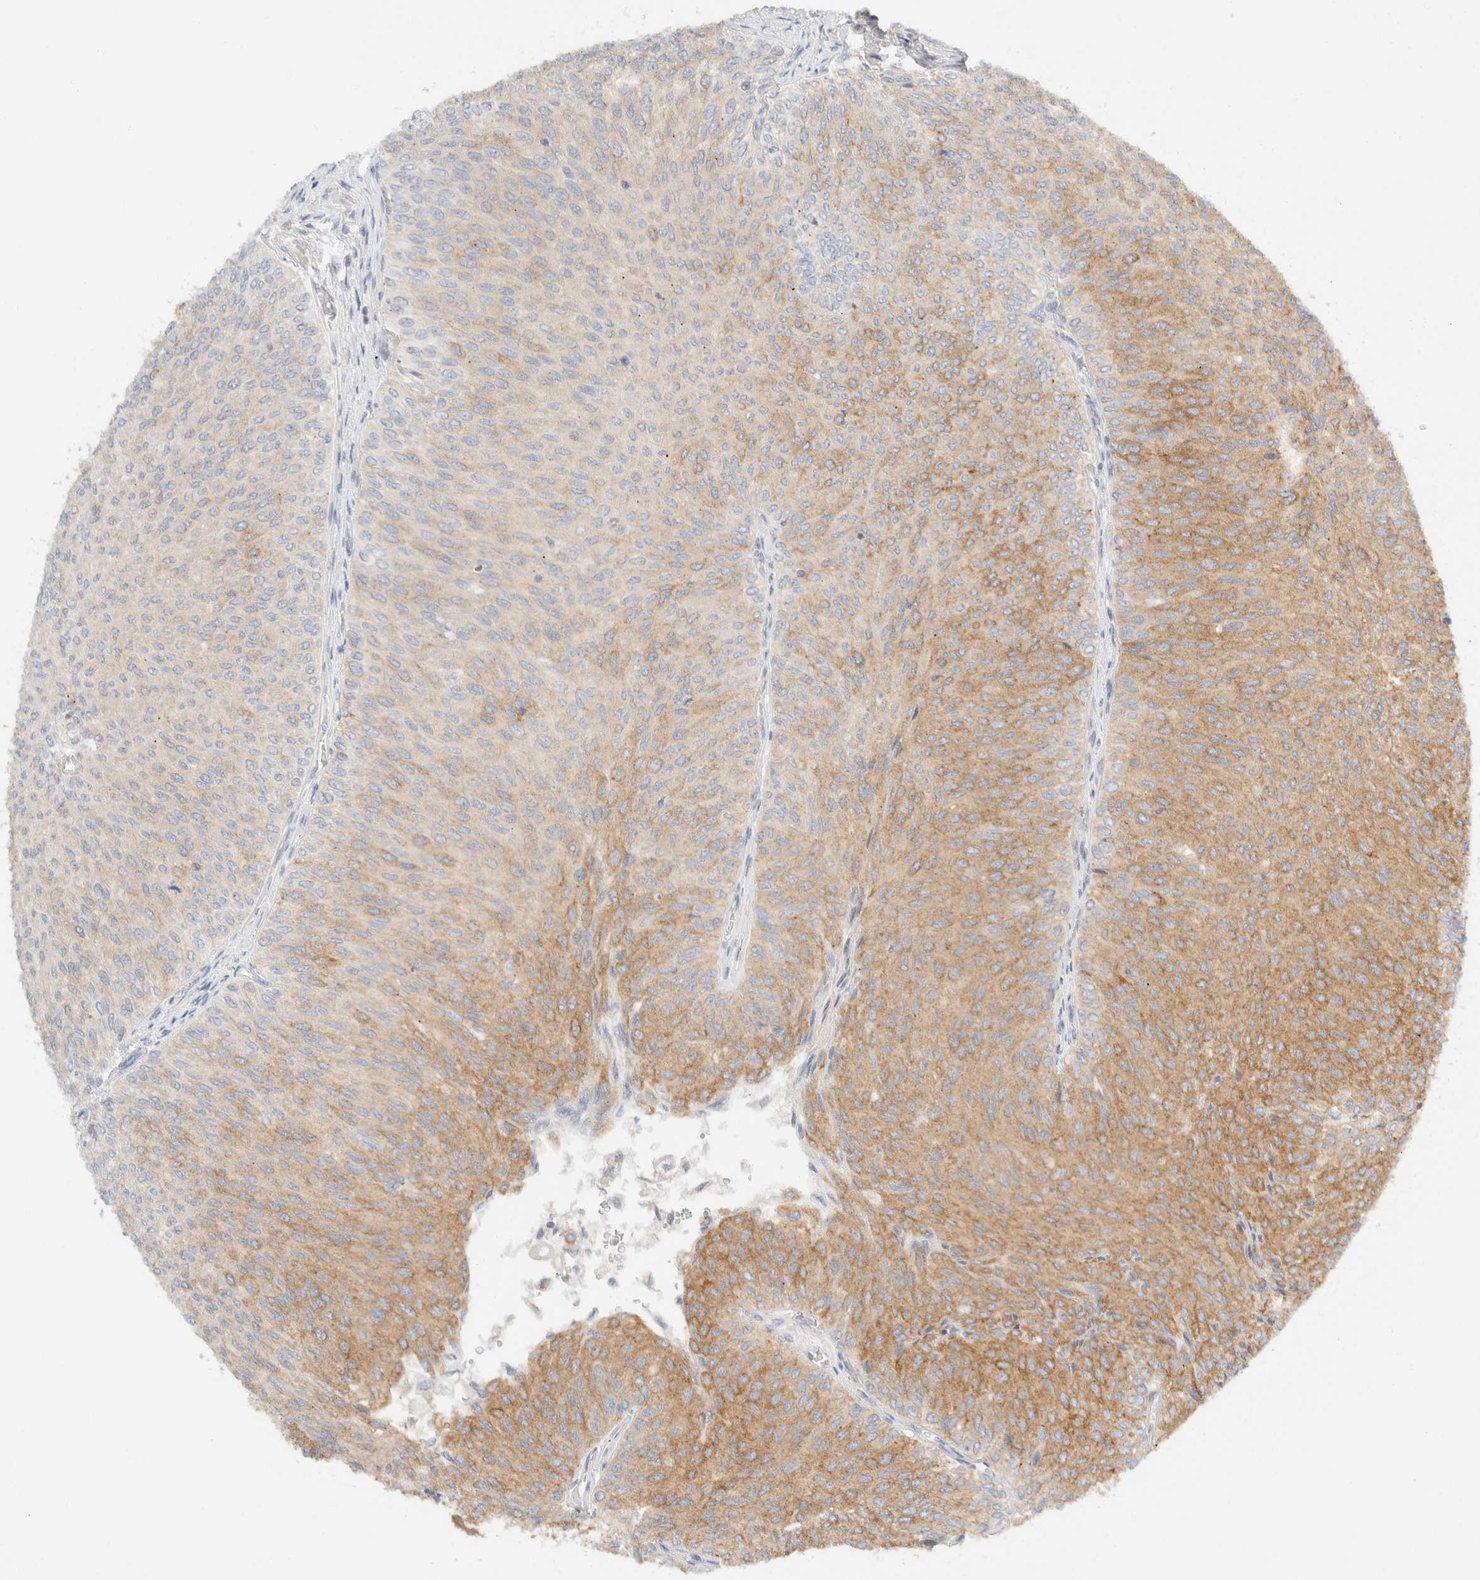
{"staining": {"intensity": "moderate", "quantity": "25%-75%", "location": "cytoplasmic/membranous"}, "tissue": "urothelial cancer", "cell_type": "Tumor cells", "image_type": "cancer", "snomed": [{"axis": "morphology", "description": "Urothelial carcinoma, Low grade"}, {"axis": "topography", "description": "Urinary bladder"}], "caption": "This micrograph shows immunohistochemistry staining of urothelial cancer, with medium moderate cytoplasmic/membranous staining in about 25%-75% of tumor cells.", "gene": "SH3GLB2", "patient": {"sex": "male", "age": 78}}